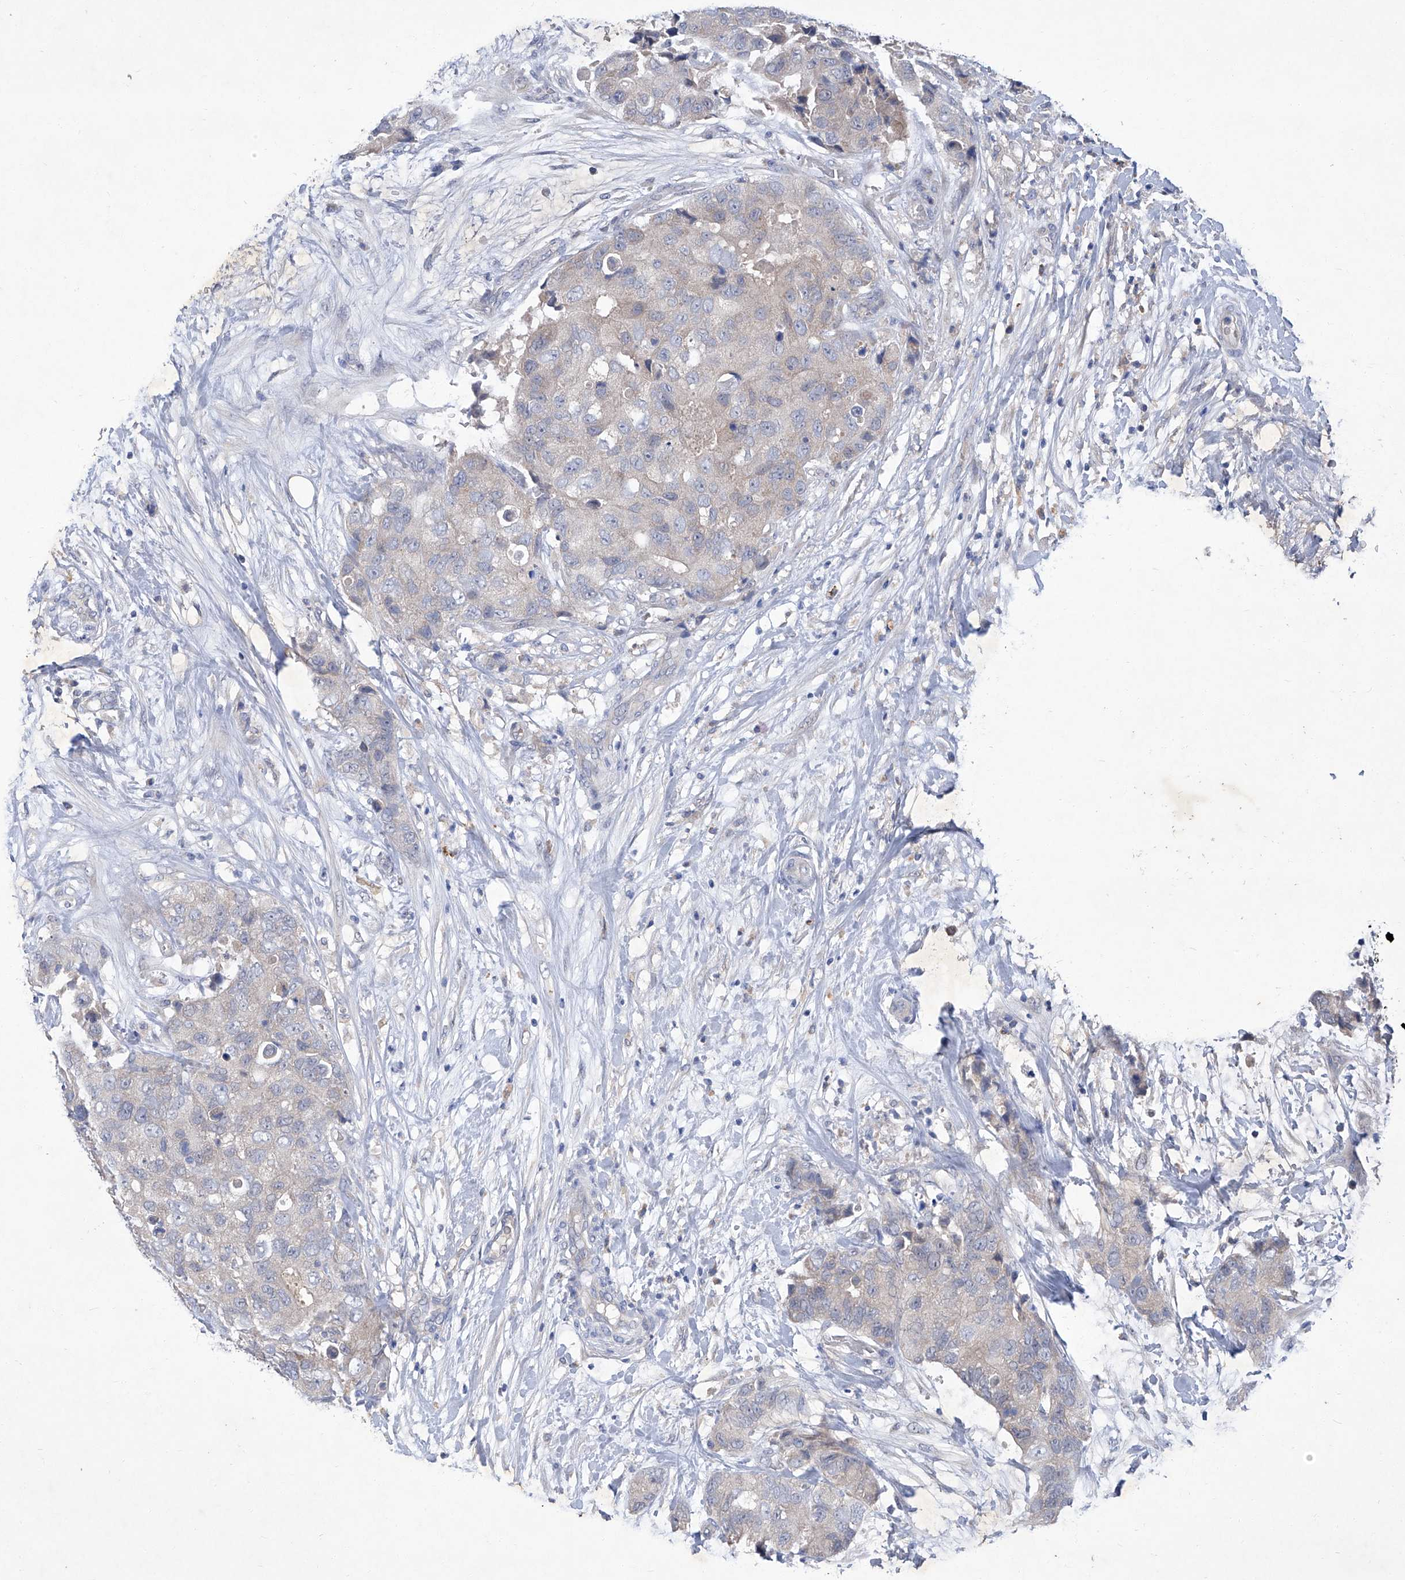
{"staining": {"intensity": "negative", "quantity": "none", "location": "none"}, "tissue": "breast cancer", "cell_type": "Tumor cells", "image_type": "cancer", "snomed": [{"axis": "morphology", "description": "Duct carcinoma"}, {"axis": "topography", "description": "Breast"}], "caption": "Image shows no protein positivity in tumor cells of infiltrating ductal carcinoma (breast) tissue.", "gene": "SBK2", "patient": {"sex": "female", "age": 62}}